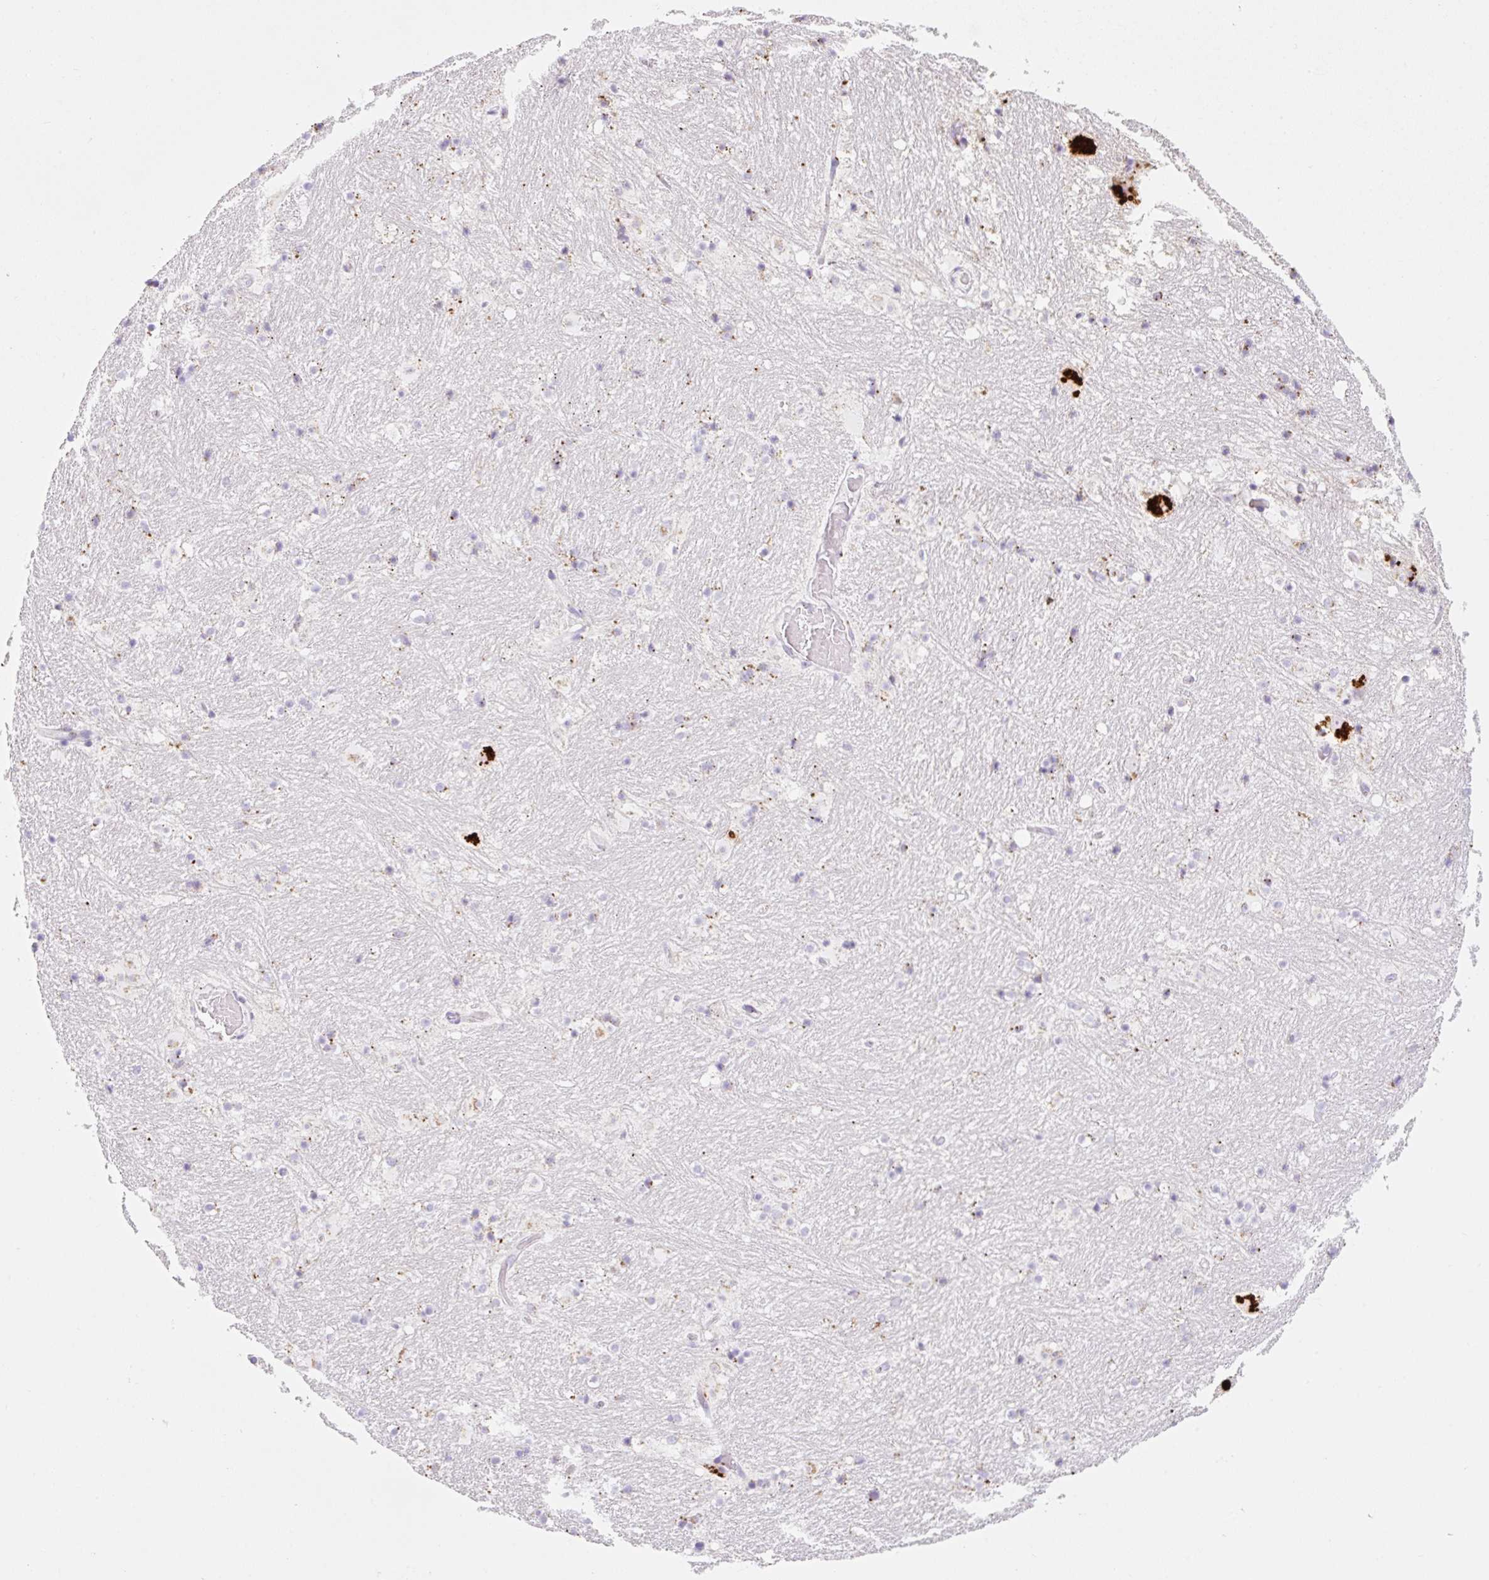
{"staining": {"intensity": "moderate", "quantity": "<25%", "location": "cytoplasmic/membranous"}, "tissue": "caudate", "cell_type": "Glial cells", "image_type": "normal", "snomed": [{"axis": "morphology", "description": "Normal tissue, NOS"}, {"axis": "topography", "description": "Lateral ventricle wall"}], "caption": "IHC (DAB) staining of benign caudate demonstrates moderate cytoplasmic/membranous protein staining in about <25% of glial cells.", "gene": "CLEC3A", "patient": {"sex": "male", "age": 37}}